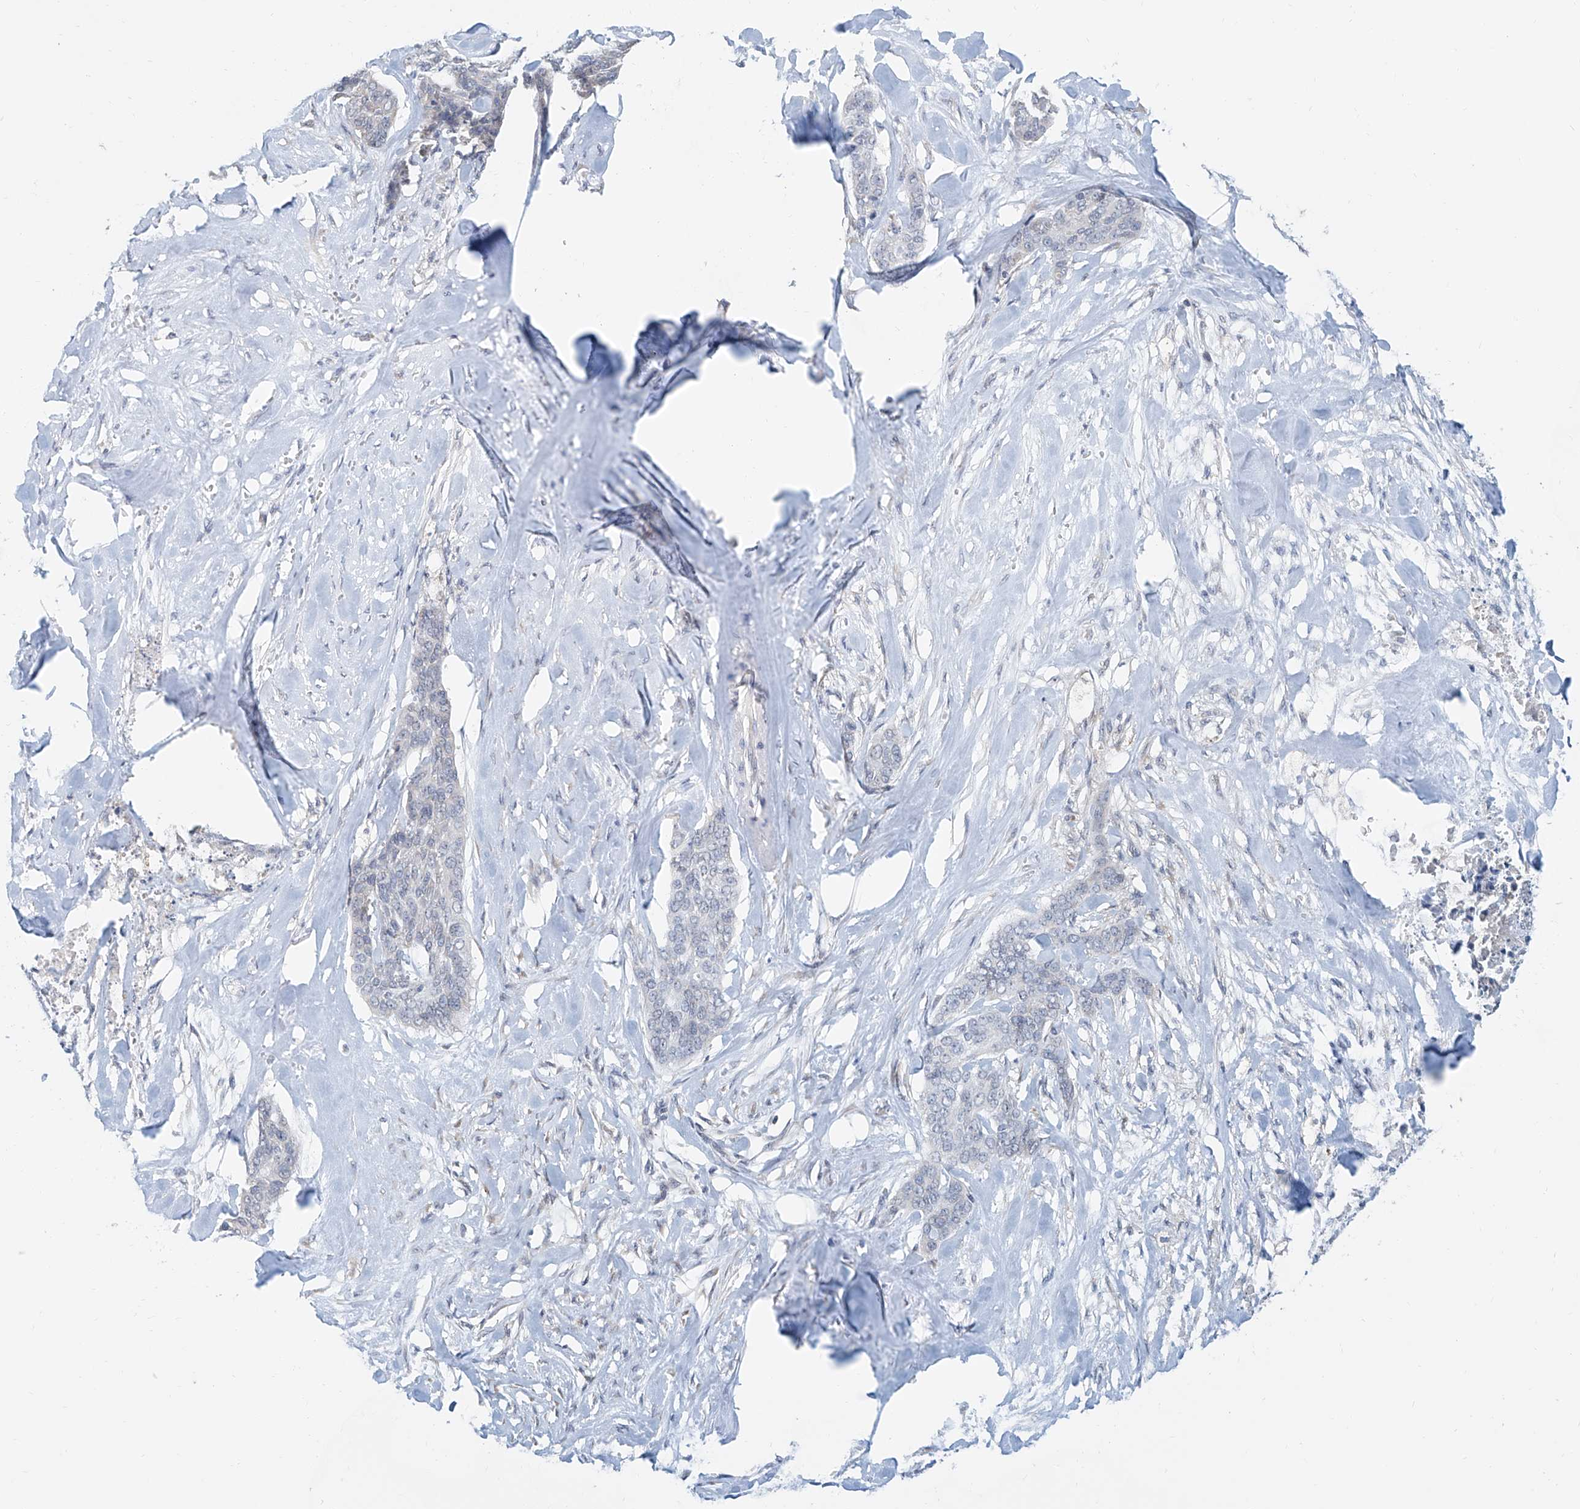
{"staining": {"intensity": "negative", "quantity": "none", "location": "none"}, "tissue": "skin cancer", "cell_type": "Tumor cells", "image_type": "cancer", "snomed": [{"axis": "morphology", "description": "Basal cell carcinoma"}, {"axis": "topography", "description": "Skin"}], "caption": "Immunohistochemistry micrograph of neoplastic tissue: human skin cancer stained with DAB (3,3'-diaminobenzidine) exhibits no significant protein positivity in tumor cells.", "gene": "KCNK10", "patient": {"sex": "female", "age": 64}}